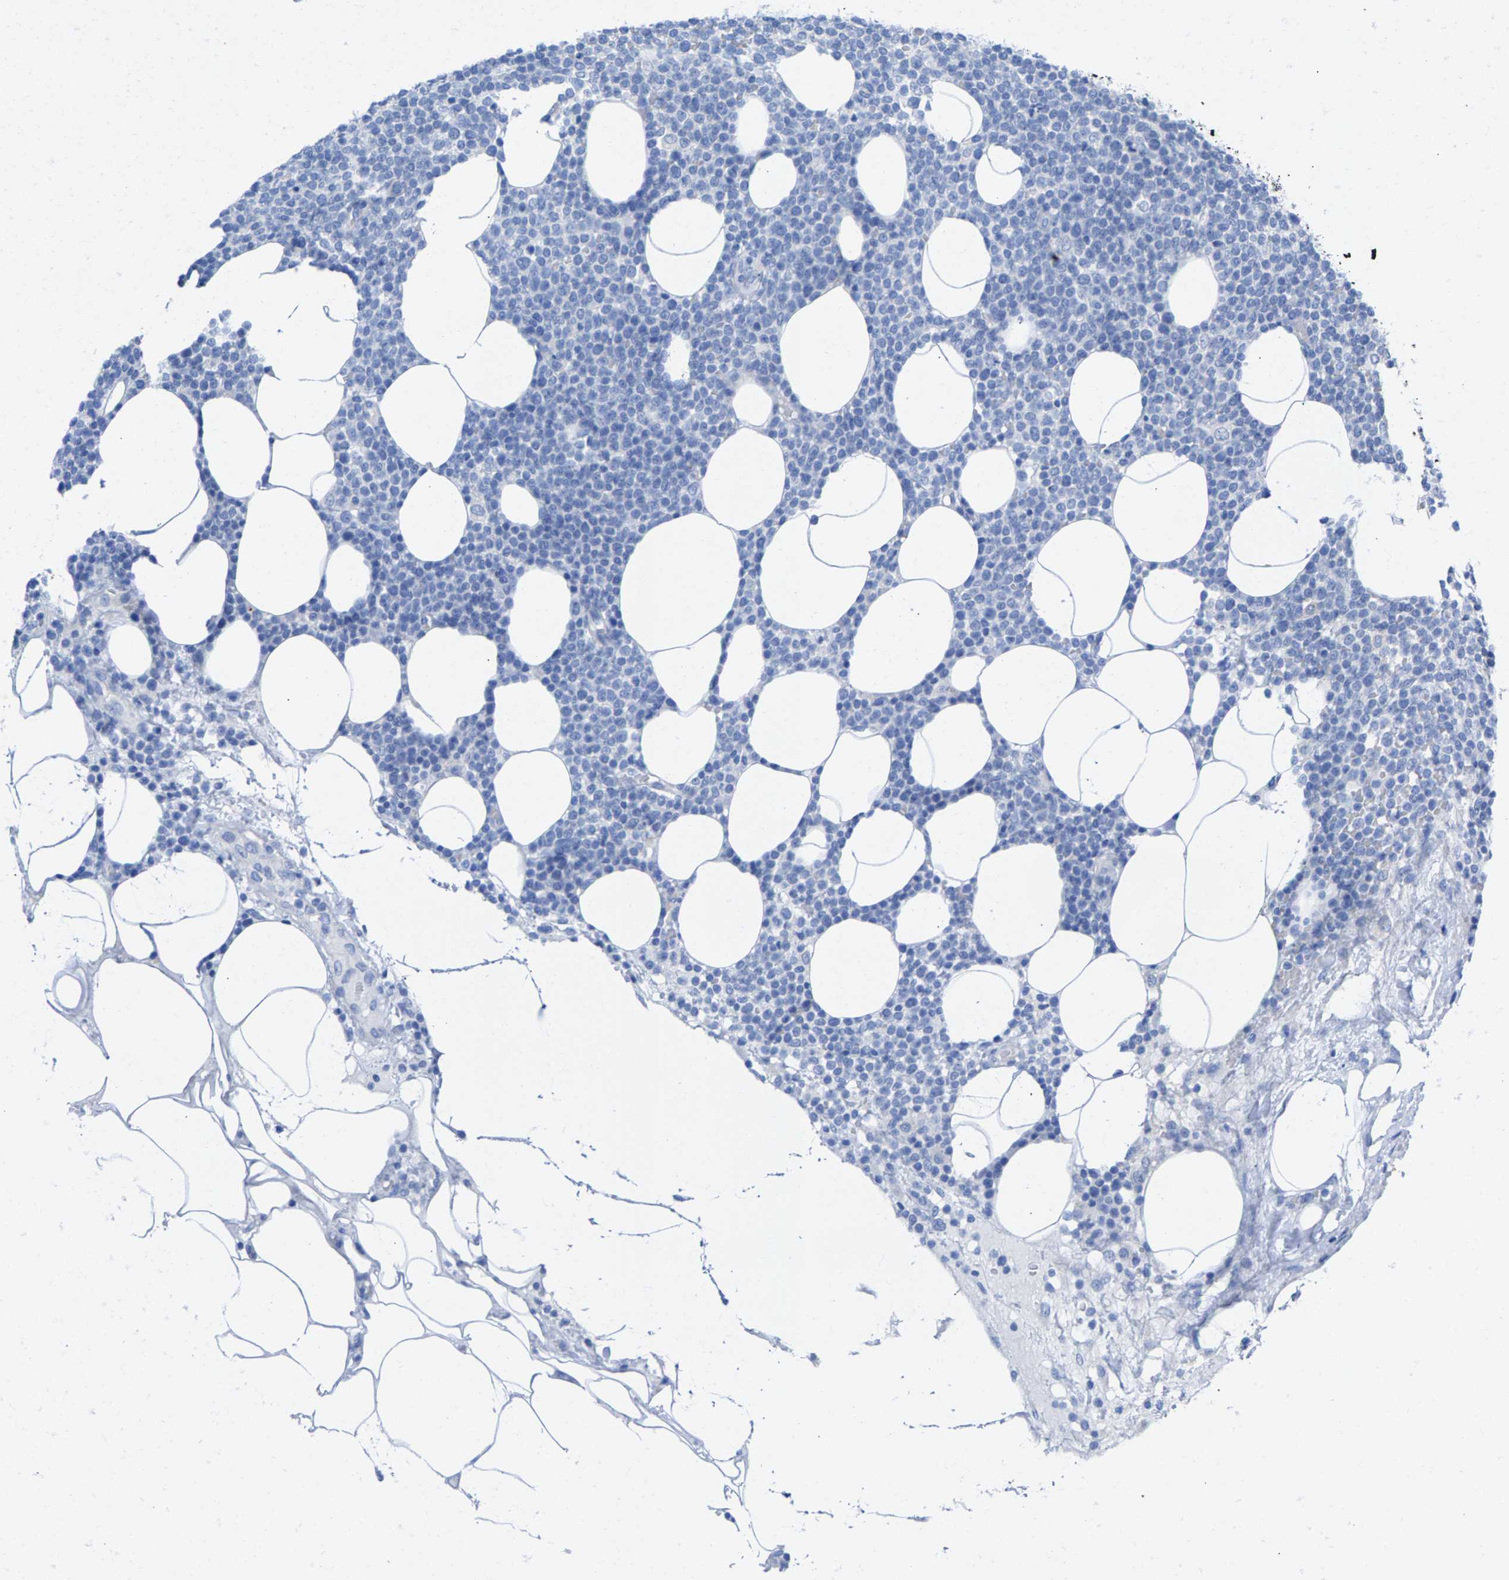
{"staining": {"intensity": "negative", "quantity": "none", "location": "none"}, "tissue": "lymphoma", "cell_type": "Tumor cells", "image_type": "cancer", "snomed": [{"axis": "morphology", "description": "Malignant lymphoma, non-Hodgkin's type, High grade"}, {"axis": "topography", "description": "Lymph node"}], "caption": "IHC of malignant lymphoma, non-Hodgkin's type (high-grade) reveals no staining in tumor cells.", "gene": "CPA1", "patient": {"sex": "male", "age": 61}}